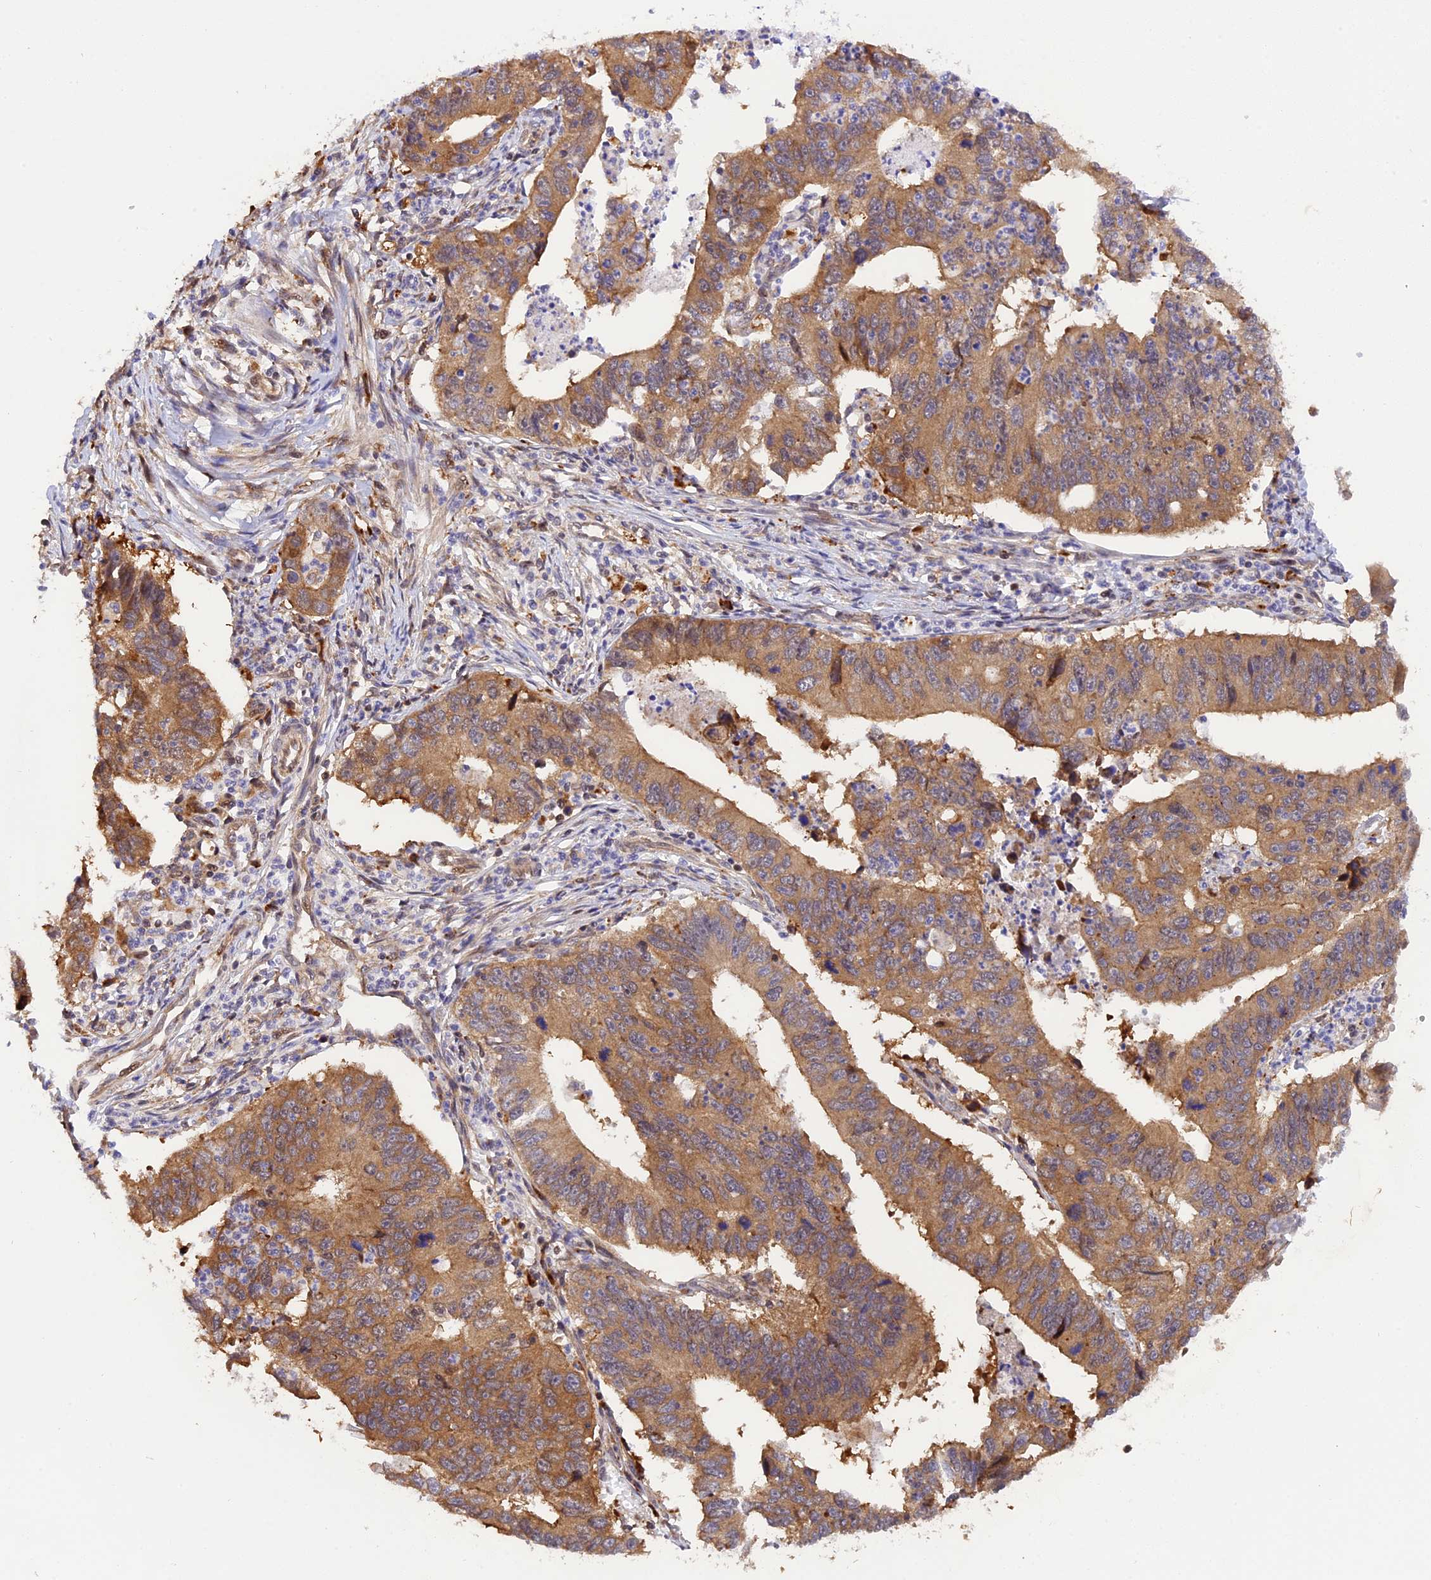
{"staining": {"intensity": "moderate", "quantity": ">75%", "location": "cytoplasmic/membranous"}, "tissue": "stomach cancer", "cell_type": "Tumor cells", "image_type": "cancer", "snomed": [{"axis": "morphology", "description": "Adenocarcinoma, NOS"}, {"axis": "topography", "description": "Stomach"}], "caption": "Immunohistochemistry (IHC) (DAB) staining of adenocarcinoma (stomach) exhibits moderate cytoplasmic/membranous protein staining in approximately >75% of tumor cells.", "gene": "SAMD4A", "patient": {"sex": "male", "age": 59}}